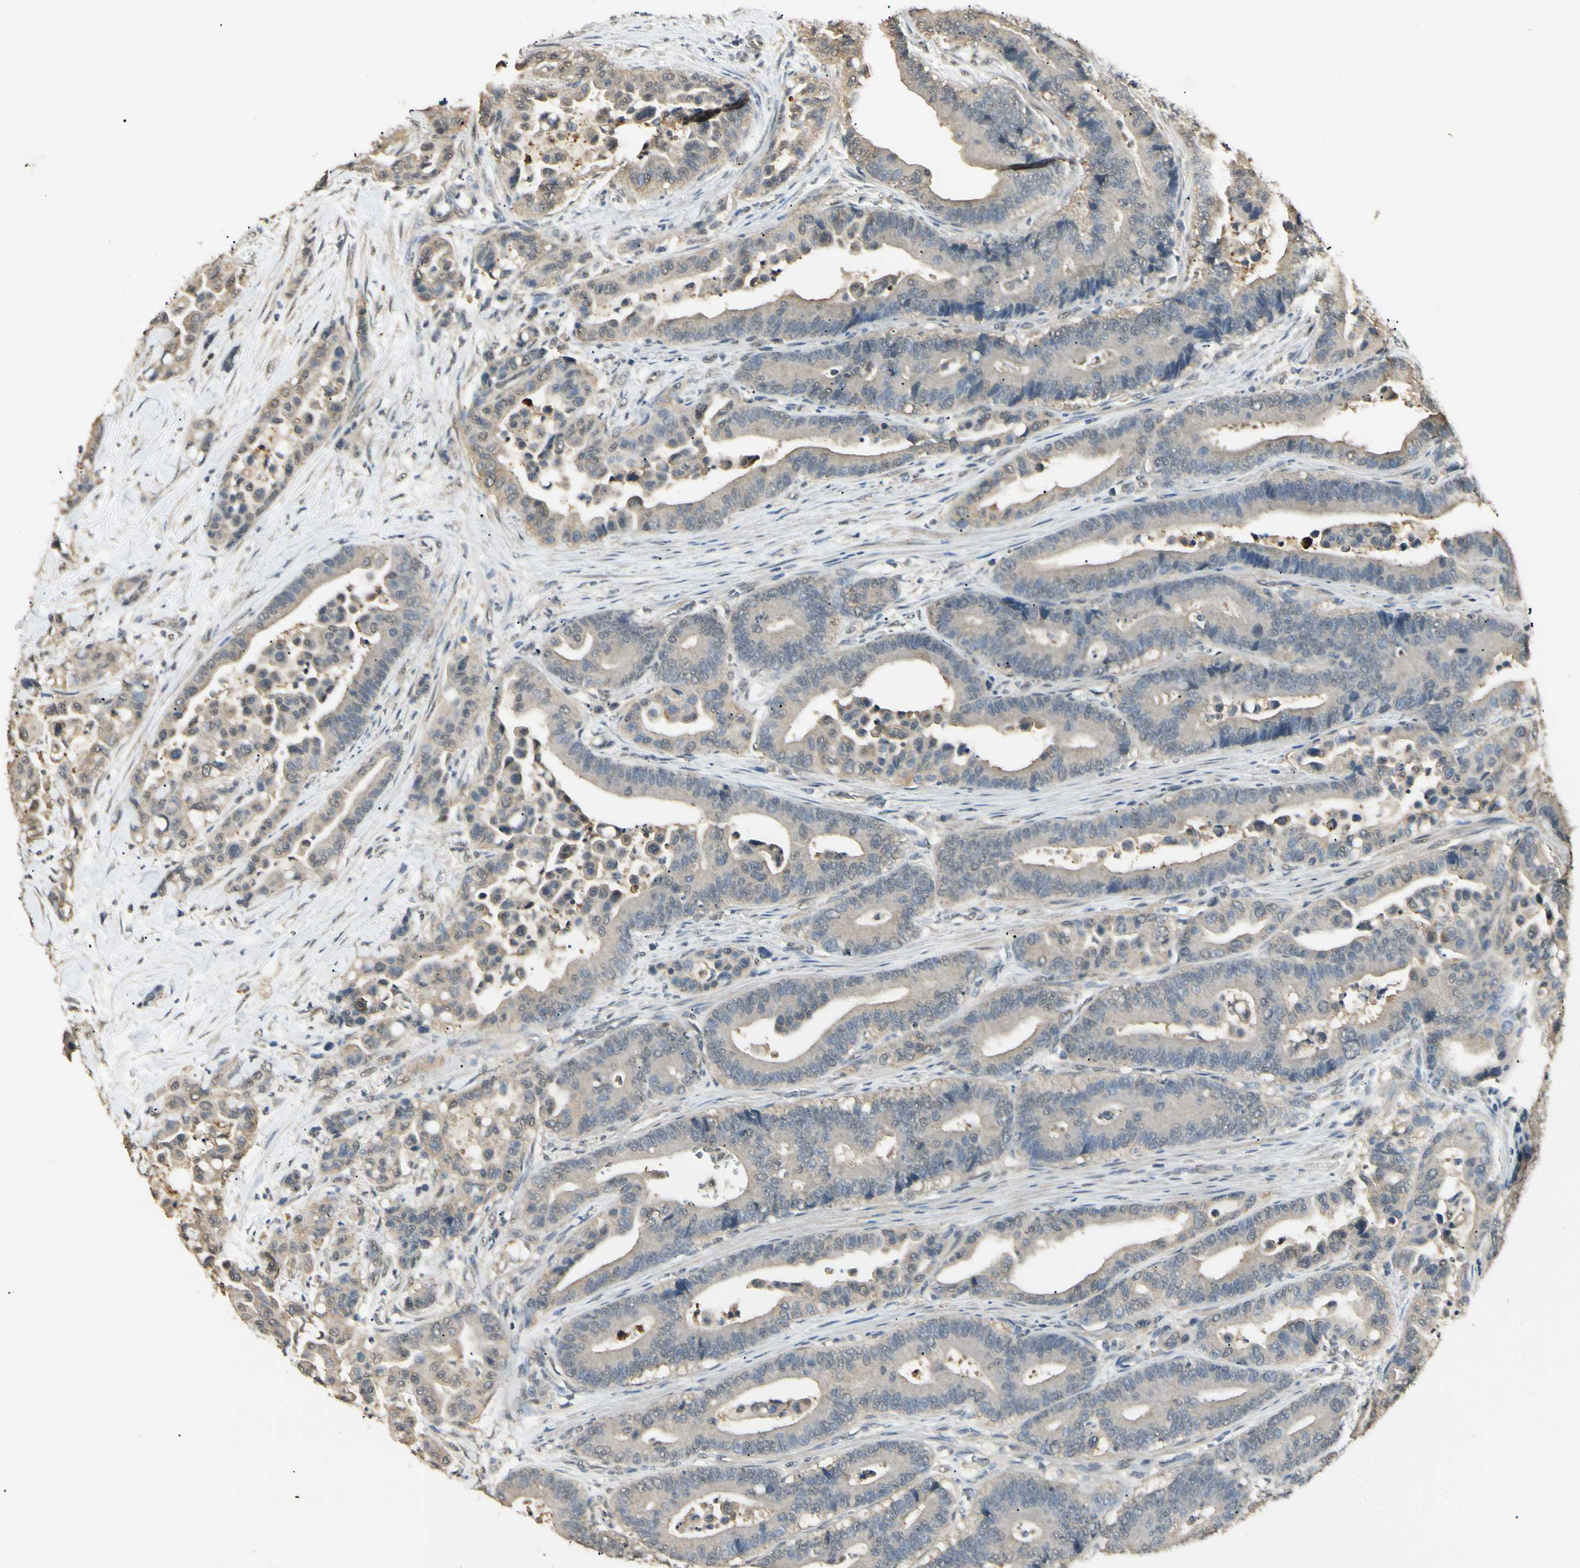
{"staining": {"intensity": "weak", "quantity": ">75%", "location": "cytoplasmic/membranous"}, "tissue": "colorectal cancer", "cell_type": "Tumor cells", "image_type": "cancer", "snomed": [{"axis": "morphology", "description": "Normal tissue, NOS"}, {"axis": "morphology", "description": "Adenocarcinoma, NOS"}, {"axis": "topography", "description": "Colon"}], "caption": "A high-resolution photomicrograph shows IHC staining of colorectal cancer, which reveals weak cytoplasmic/membranous staining in approximately >75% of tumor cells.", "gene": "SGCA", "patient": {"sex": "male", "age": 82}}